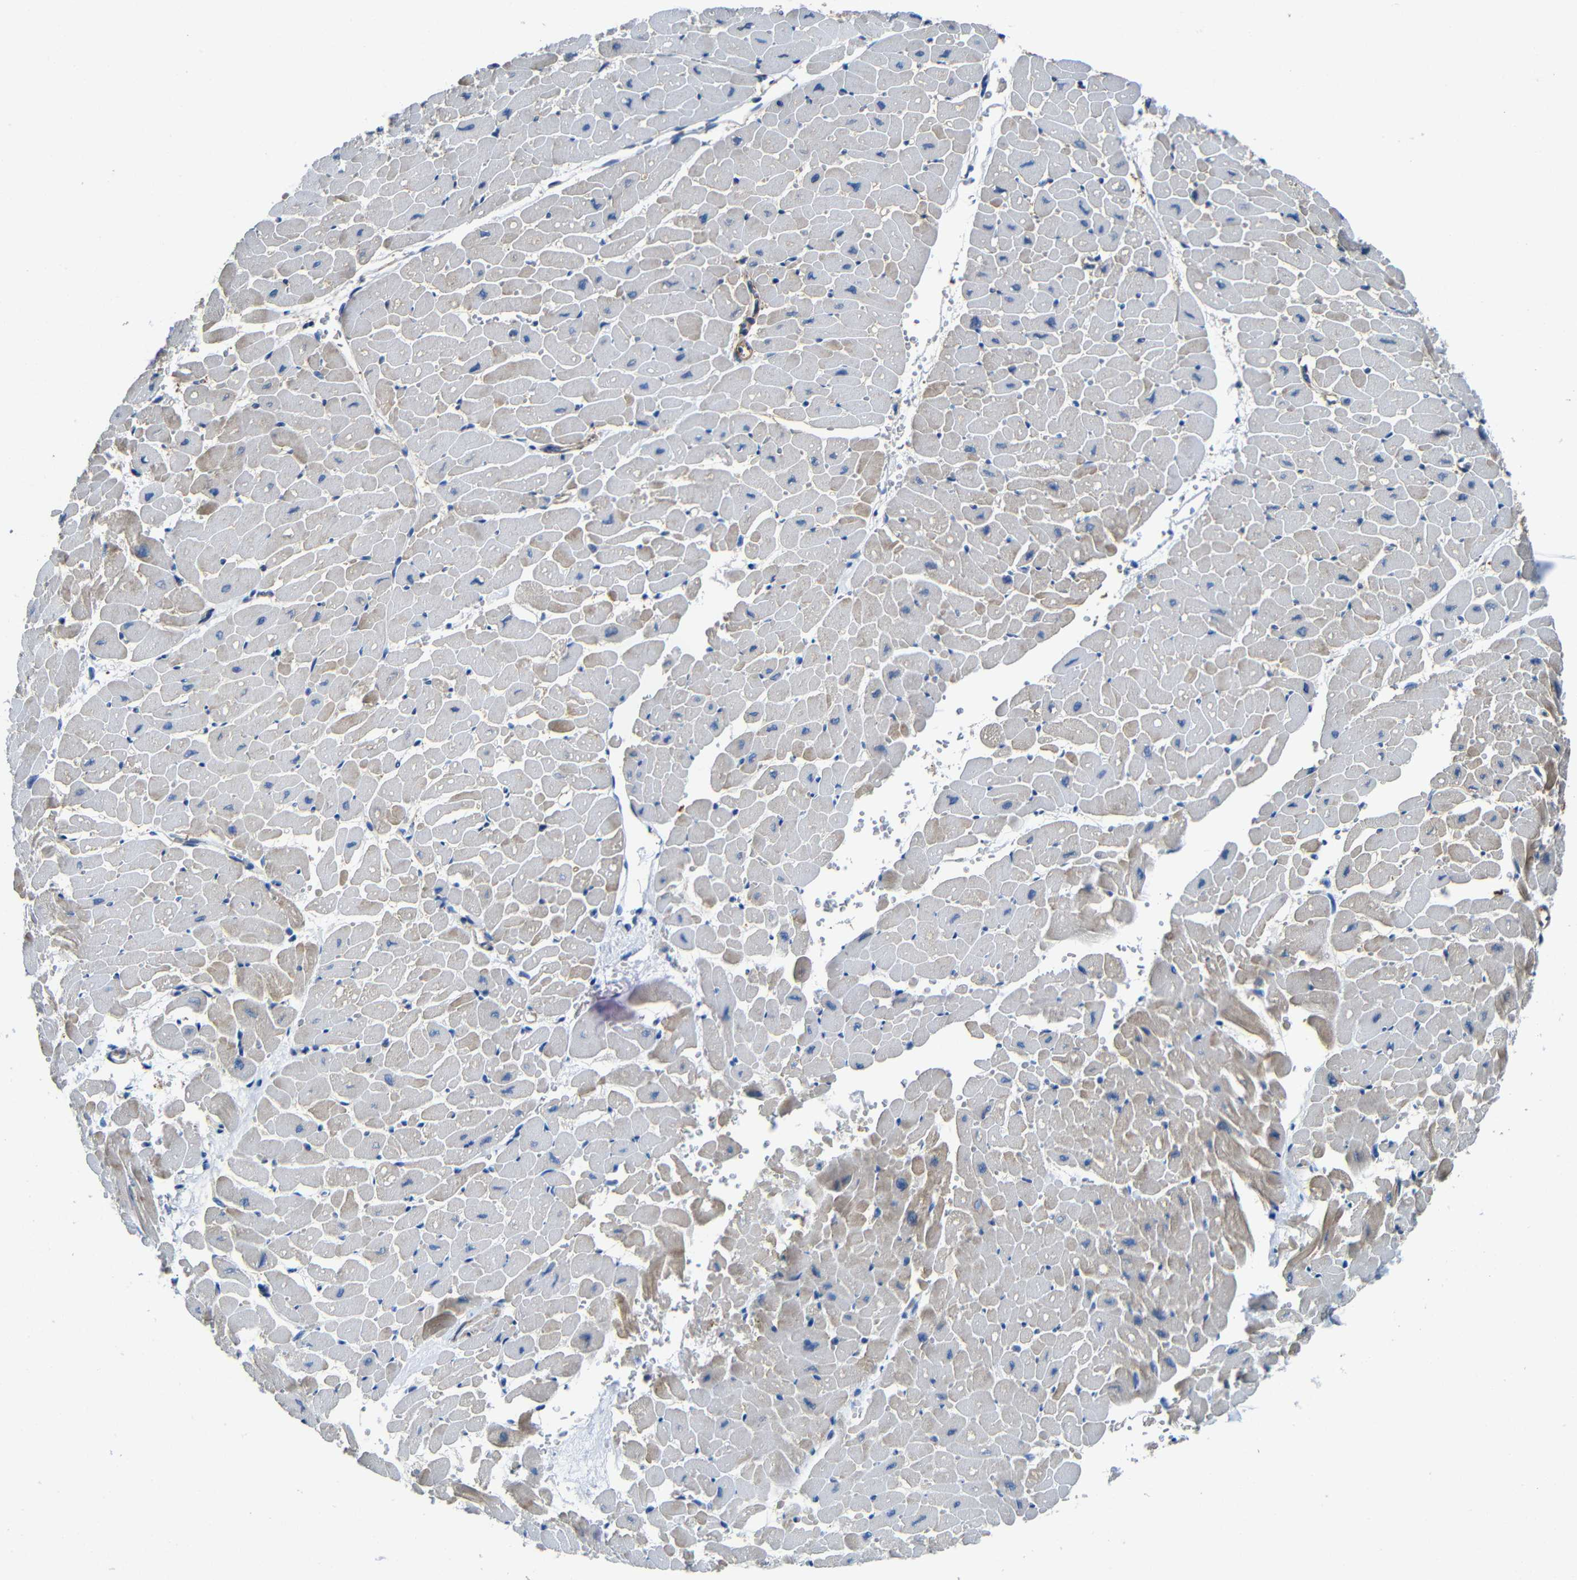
{"staining": {"intensity": "weak", "quantity": "<25%", "location": "cytoplasmic/membranous"}, "tissue": "heart muscle", "cell_type": "Cardiomyocytes", "image_type": "normal", "snomed": [{"axis": "morphology", "description": "Normal tissue, NOS"}, {"axis": "topography", "description": "Heart"}], "caption": "Cardiomyocytes show no significant protein expression in benign heart muscle. Nuclei are stained in blue.", "gene": "GDI1", "patient": {"sex": "male", "age": 45}}